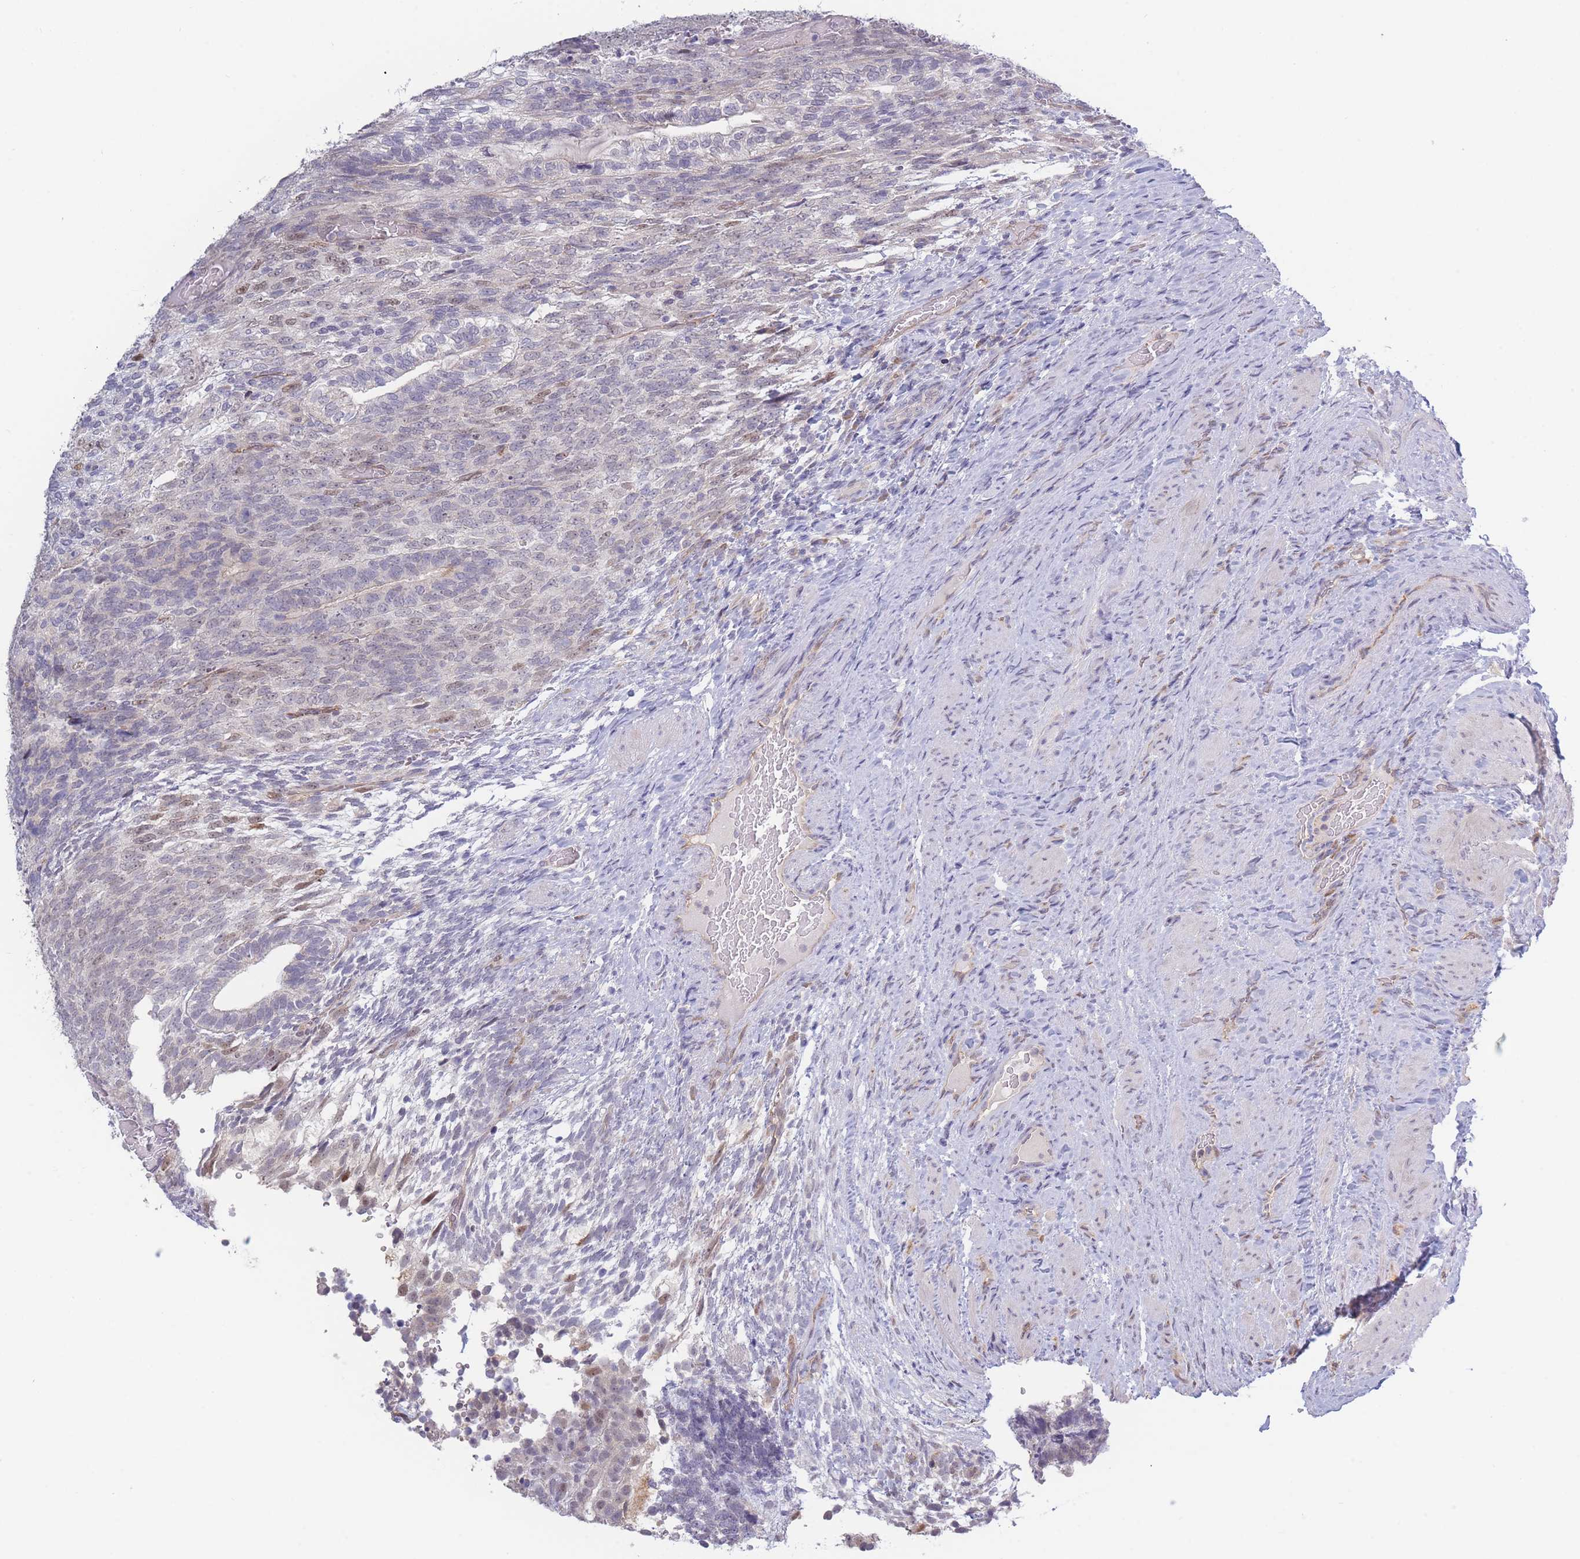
{"staining": {"intensity": "weak", "quantity": "<25%", "location": "nuclear"}, "tissue": "testis cancer", "cell_type": "Tumor cells", "image_type": "cancer", "snomed": [{"axis": "morphology", "description": "Carcinoma, Embryonal, NOS"}, {"axis": "topography", "description": "Testis"}], "caption": "High power microscopy micrograph of an immunohistochemistry histopathology image of testis cancer (embryonal carcinoma), revealing no significant expression in tumor cells.", "gene": "FAM227B", "patient": {"sex": "male", "age": 23}}